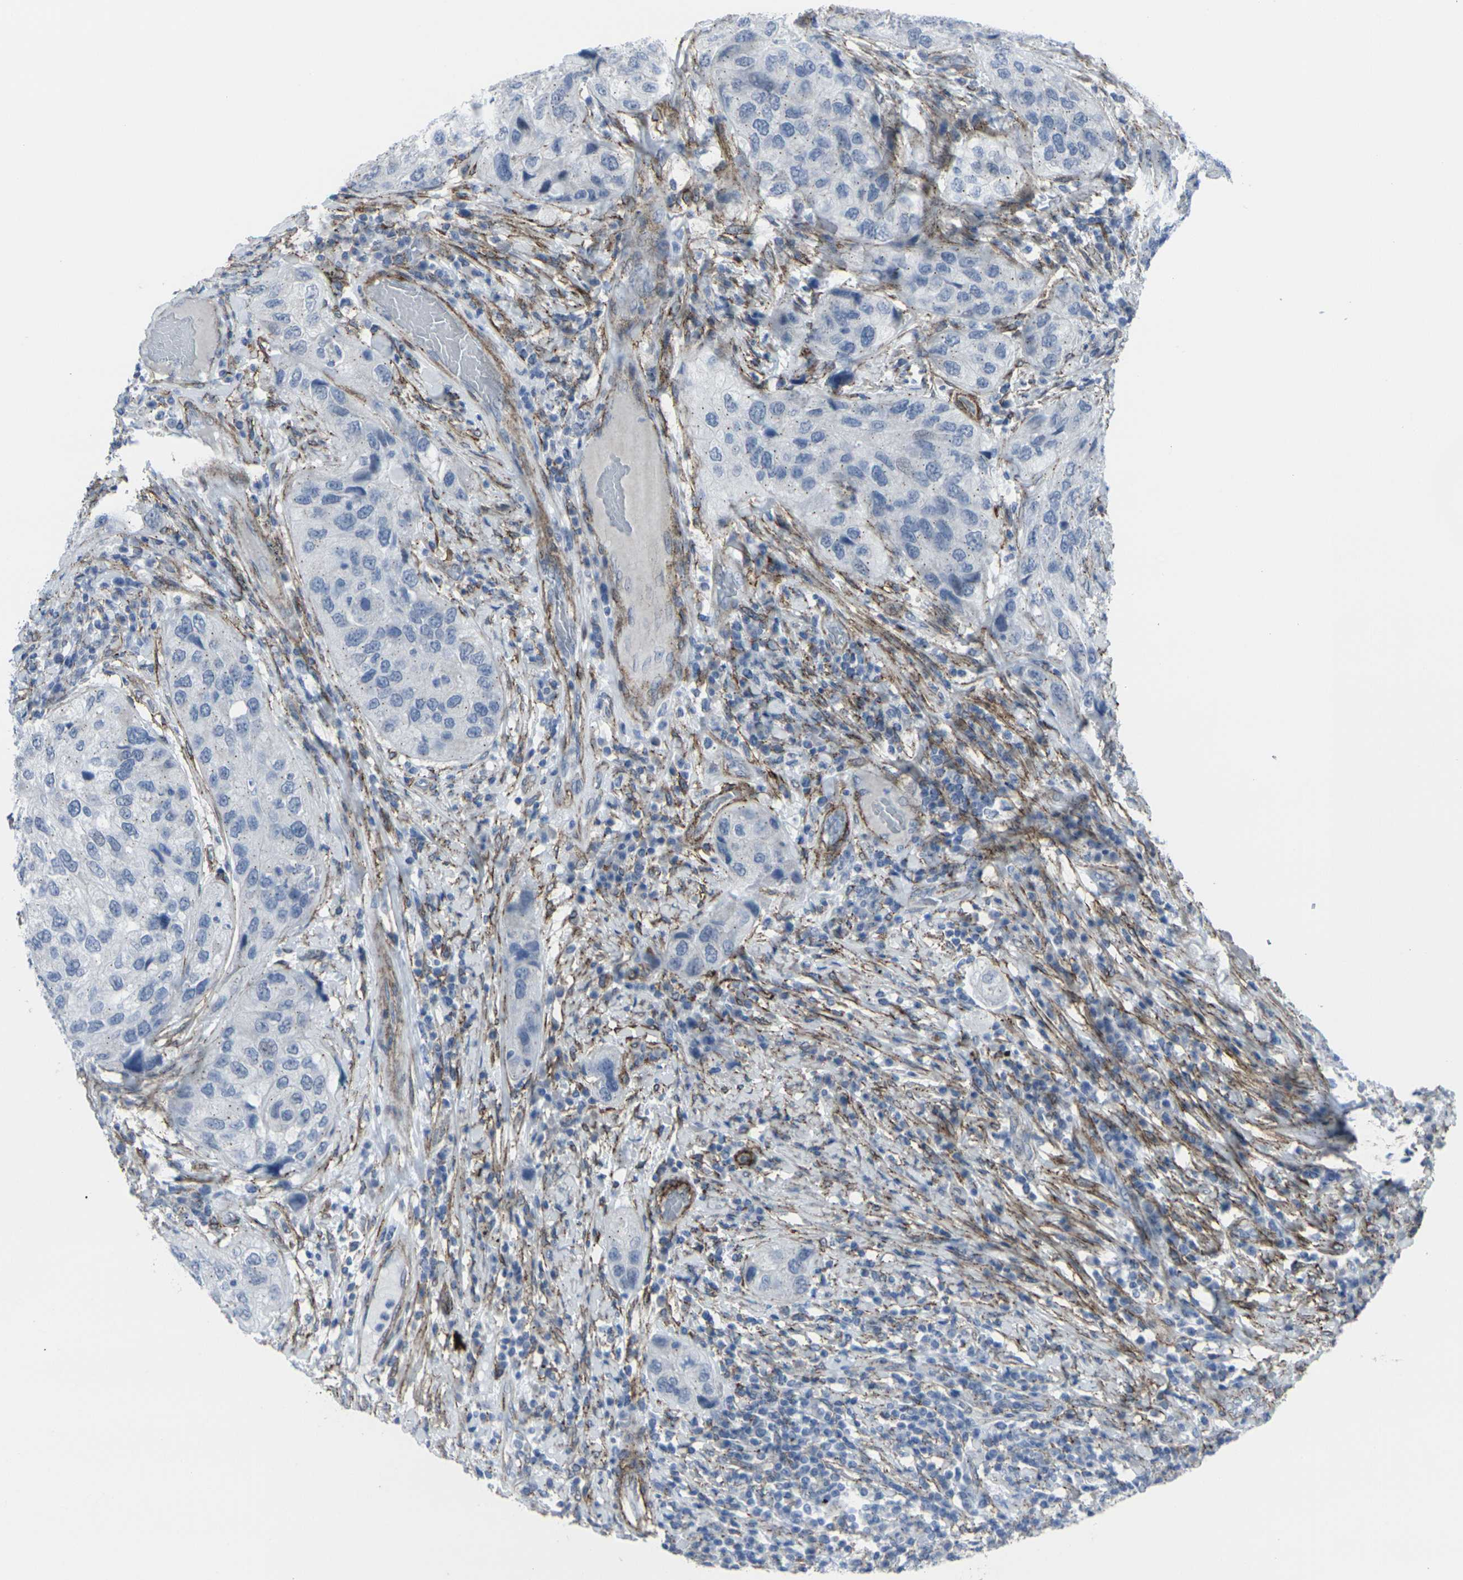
{"staining": {"intensity": "negative", "quantity": "none", "location": "none"}, "tissue": "urothelial cancer", "cell_type": "Tumor cells", "image_type": "cancer", "snomed": [{"axis": "morphology", "description": "Urothelial carcinoma, High grade"}, {"axis": "topography", "description": "Urinary bladder"}], "caption": "The micrograph shows no significant staining in tumor cells of high-grade urothelial carcinoma.", "gene": "CDH11", "patient": {"sex": "female", "age": 64}}